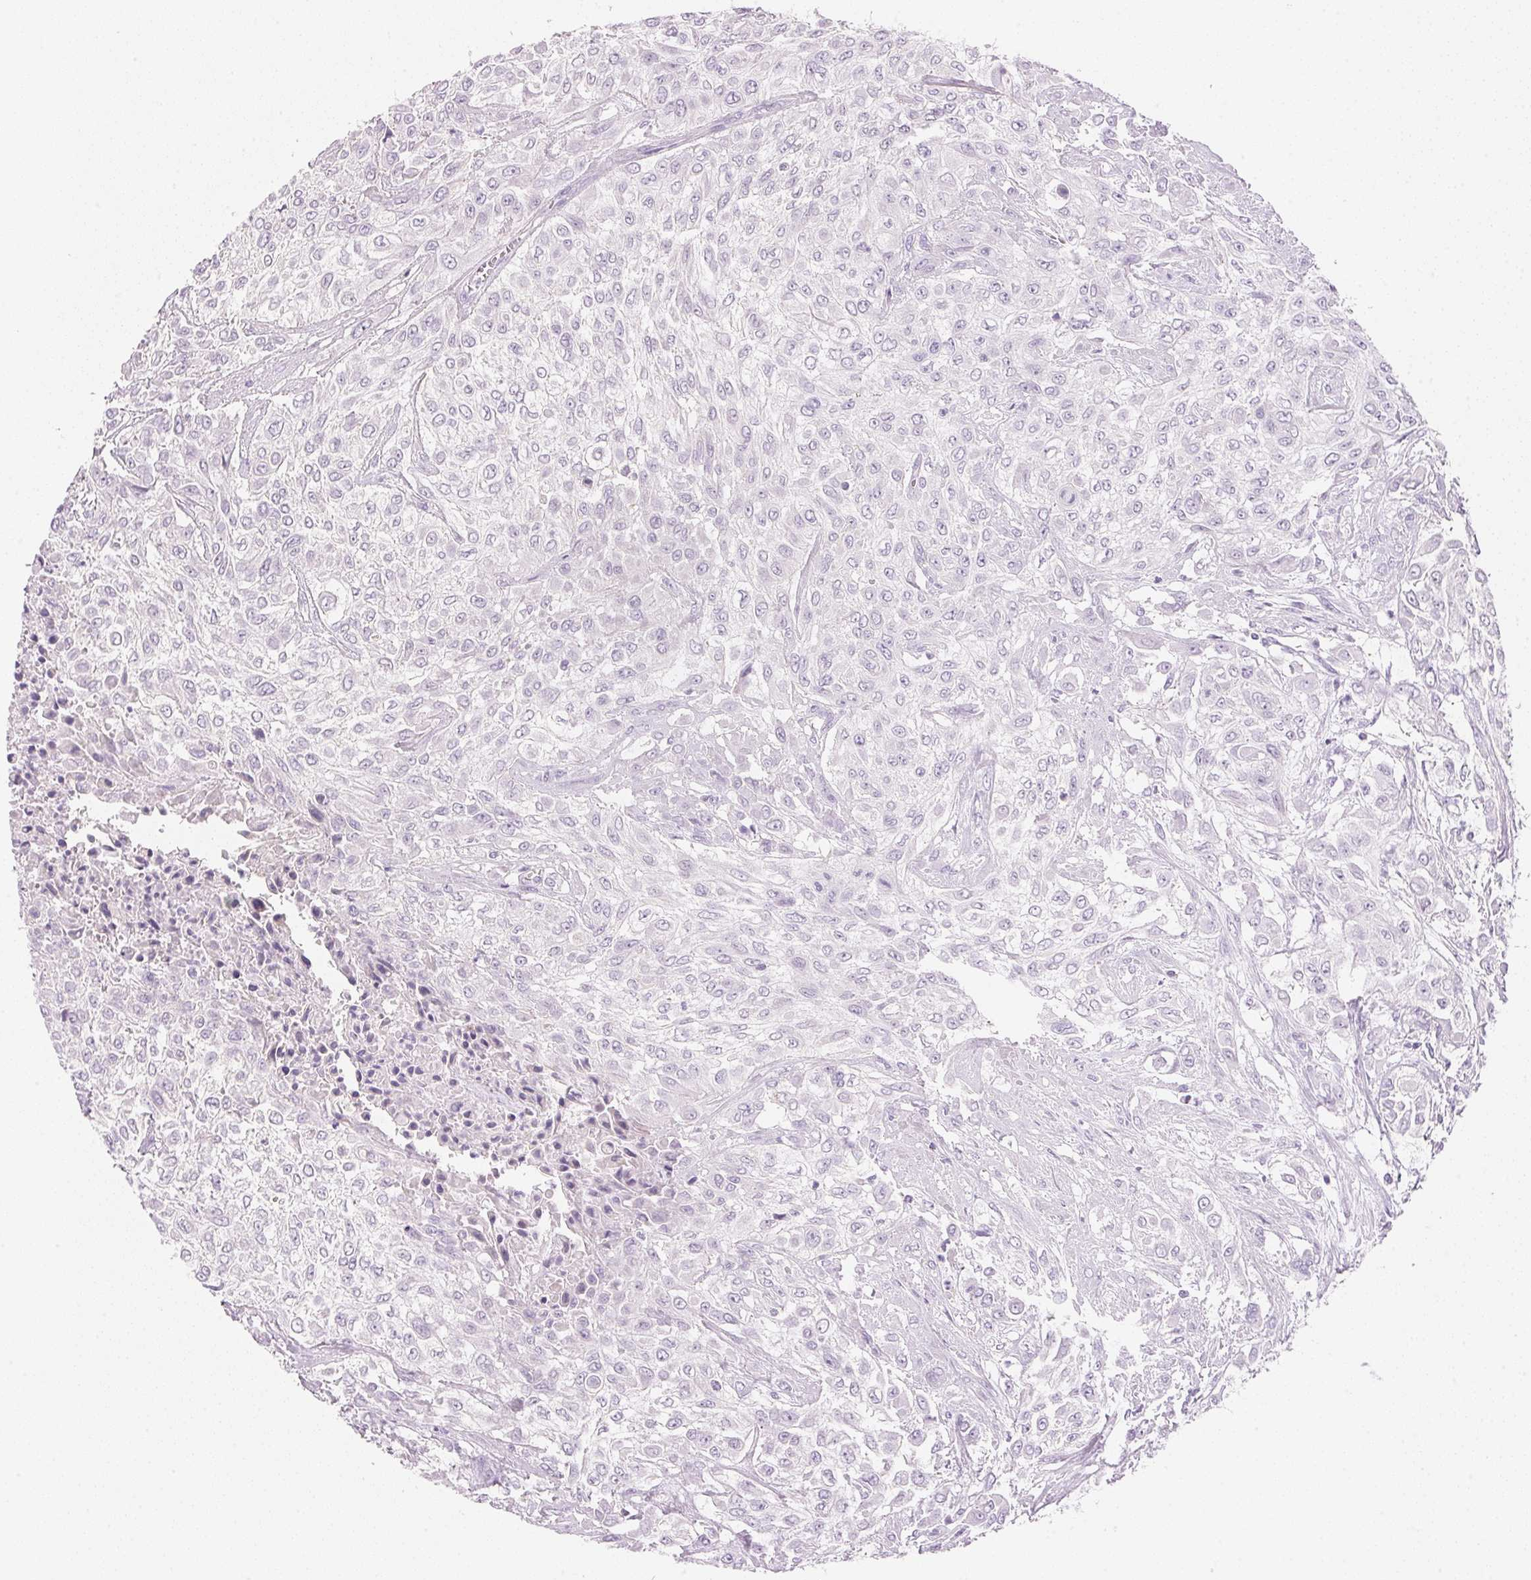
{"staining": {"intensity": "negative", "quantity": "none", "location": "none"}, "tissue": "urothelial cancer", "cell_type": "Tumor cells", "image_type": "cancer", "snomed": [{"axis": "morphology", "description": "Urothelial carcinoma, High grade"}, {"axis": "topography", "description": "Urinary bladder"}], "caption": "An immunohistochemistry (IHC) image of urothelial cancer is shown. There is no staining in tumor cells of urothelial cancer.", "gene": "CYP11B1", "patient": {"sex": "male", "age": 57}}